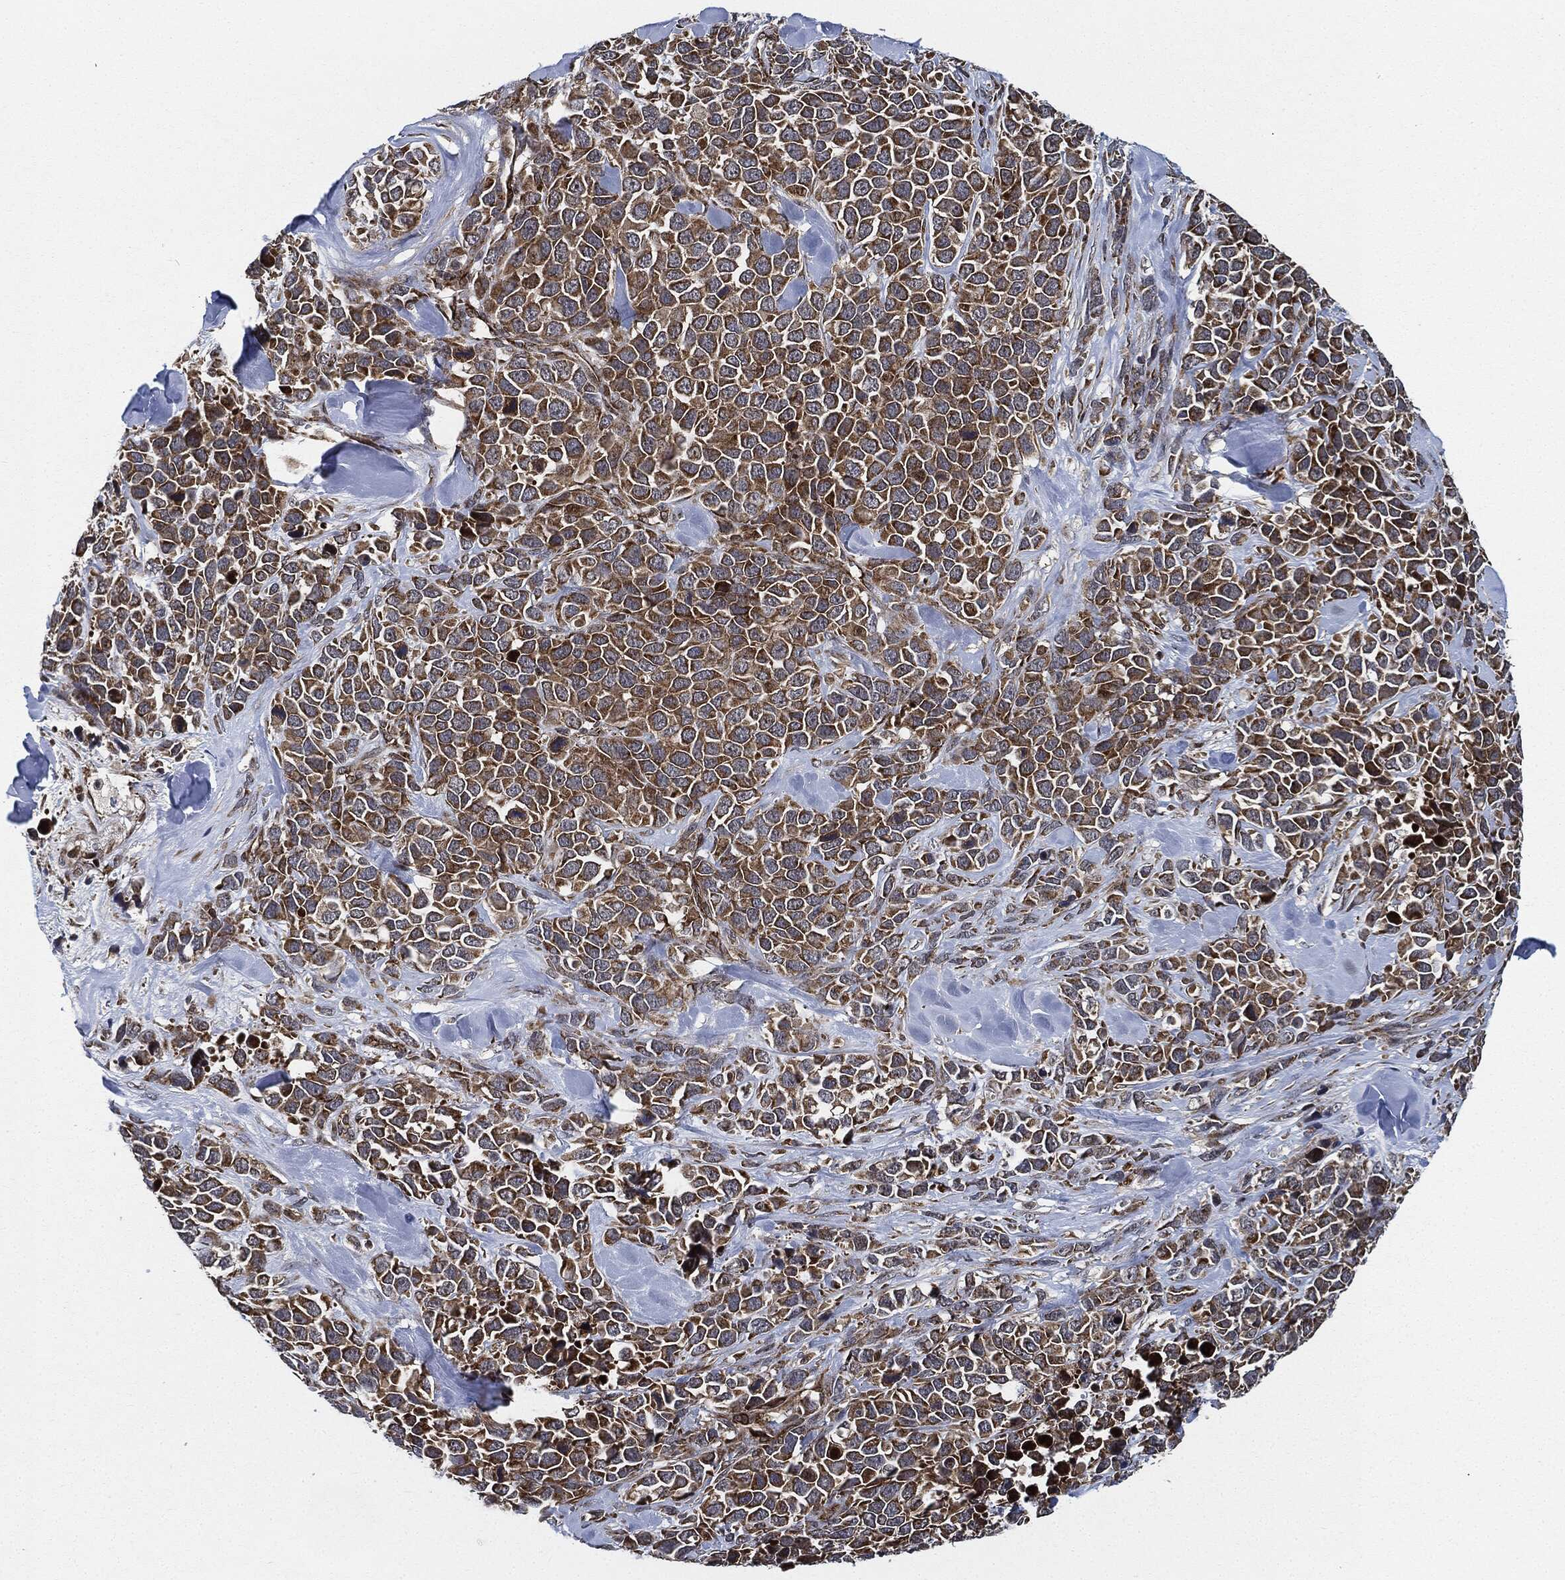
{"staining": {"intensity": "moderate", "quantity": ">75%", "location": "cytoplasmic/membranous"}, "tissue": "melanoma", "cell_type": "Tumor cells", "image_type": "cancer", "snomed": [{"axis": "morphology", "description": "Malignant melanoma, Metastatic site"}, {"axis": "topography", "description": "Skin"}], "caption": "Protein positivity by IHC demonstrates moderate cytoplasmic/membranous positivity in approximately >75% of tumor cells in melanoma. (IHC, brightfield microscopy, high magnification).", "gene": "RNASEL", "patient": {"sex": "male", "age": 84}}